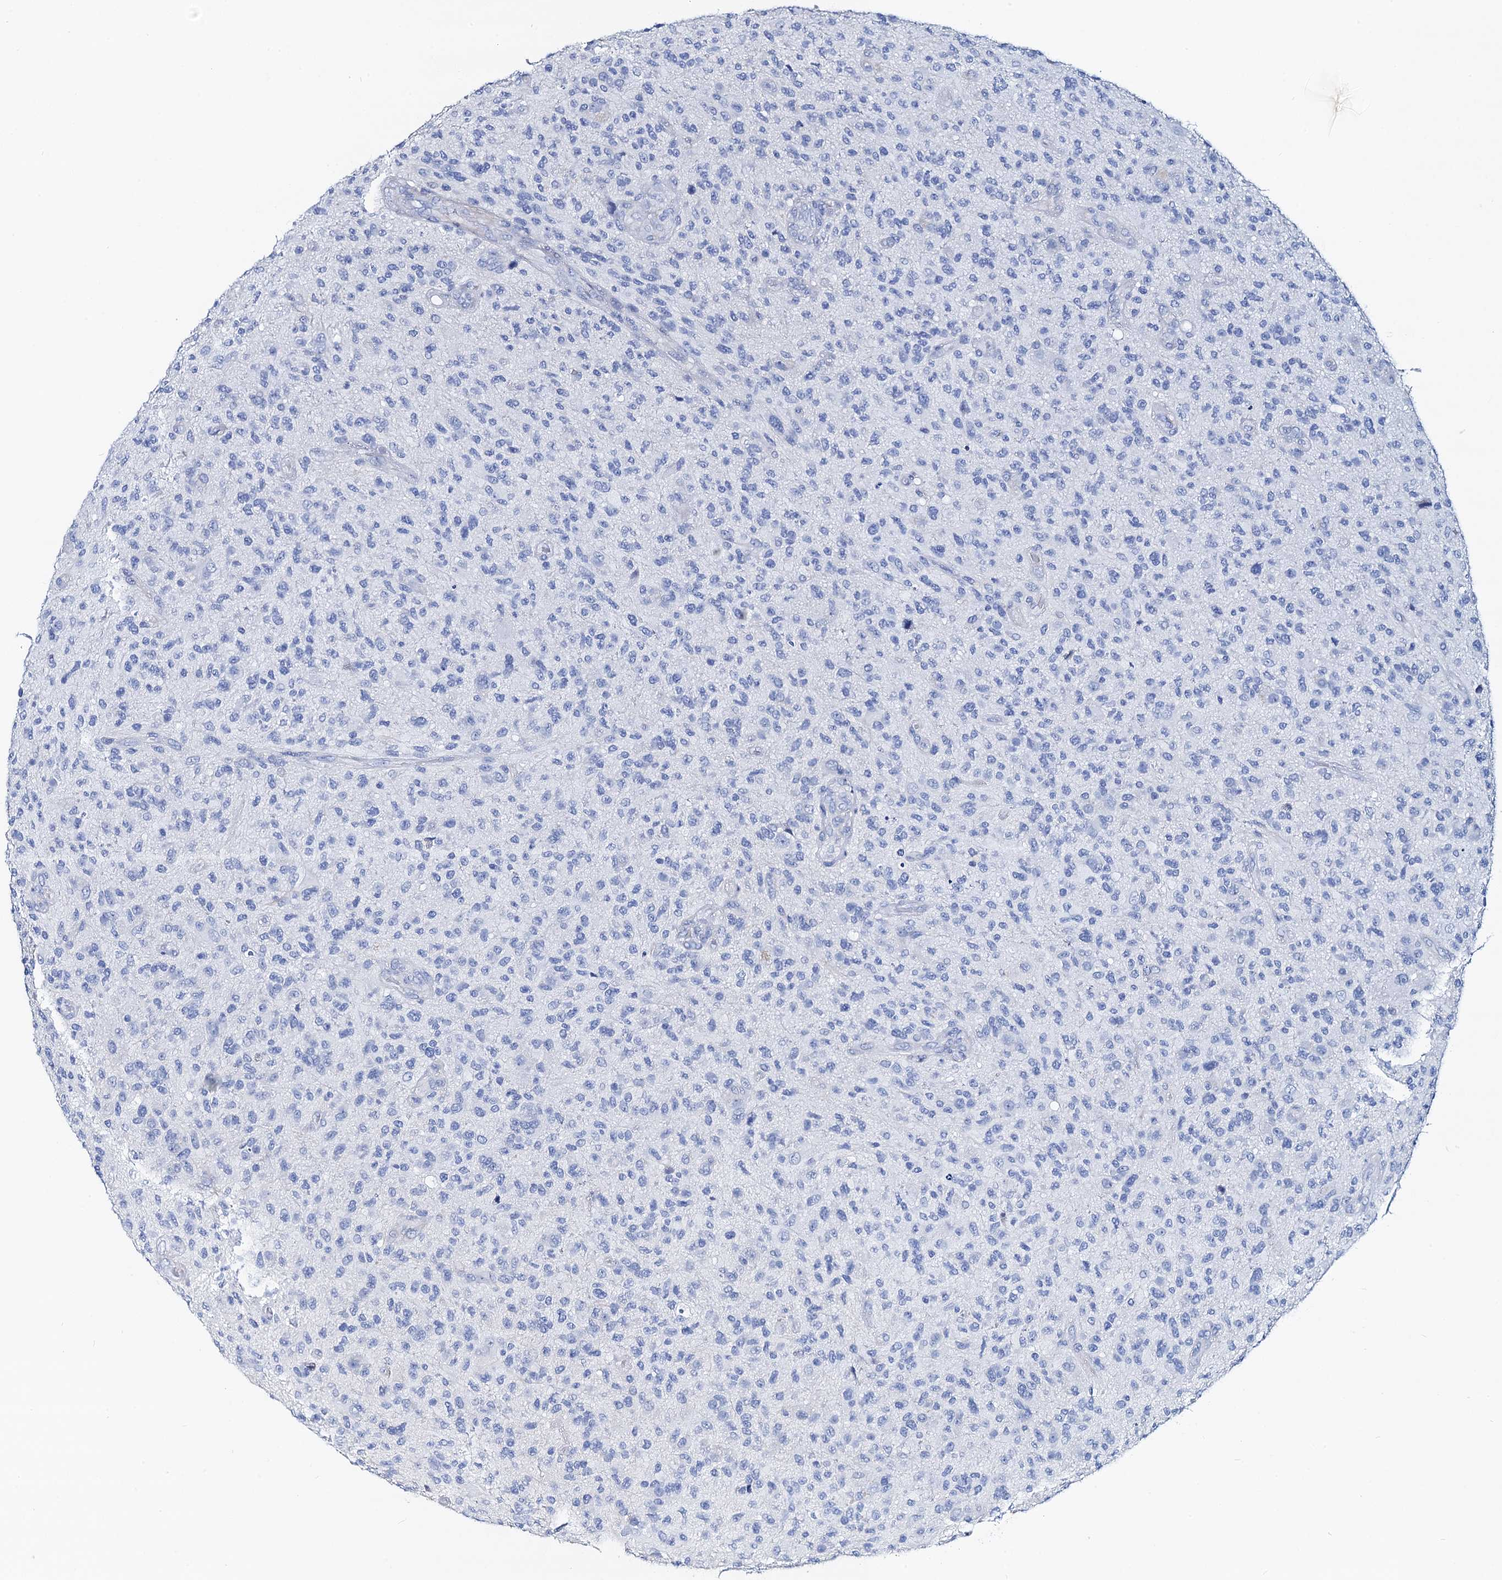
{"staining": {"intensity": "negative", "quantity": "none", "location": "none"}, "tissue": "glioma", "cell_type": "Tumor cells", "image_type": "cancer", "snomed": [{"axis": "morphology", "description": "Glioma, malignant, High grade"}, {"axis": "topography", "description": "Brain"}], "caption": "The histopathology image exhibits no staining of tumor cells in glioma.", "gene": "RBP3", "patient": {"sex": "male", "age": 47}}